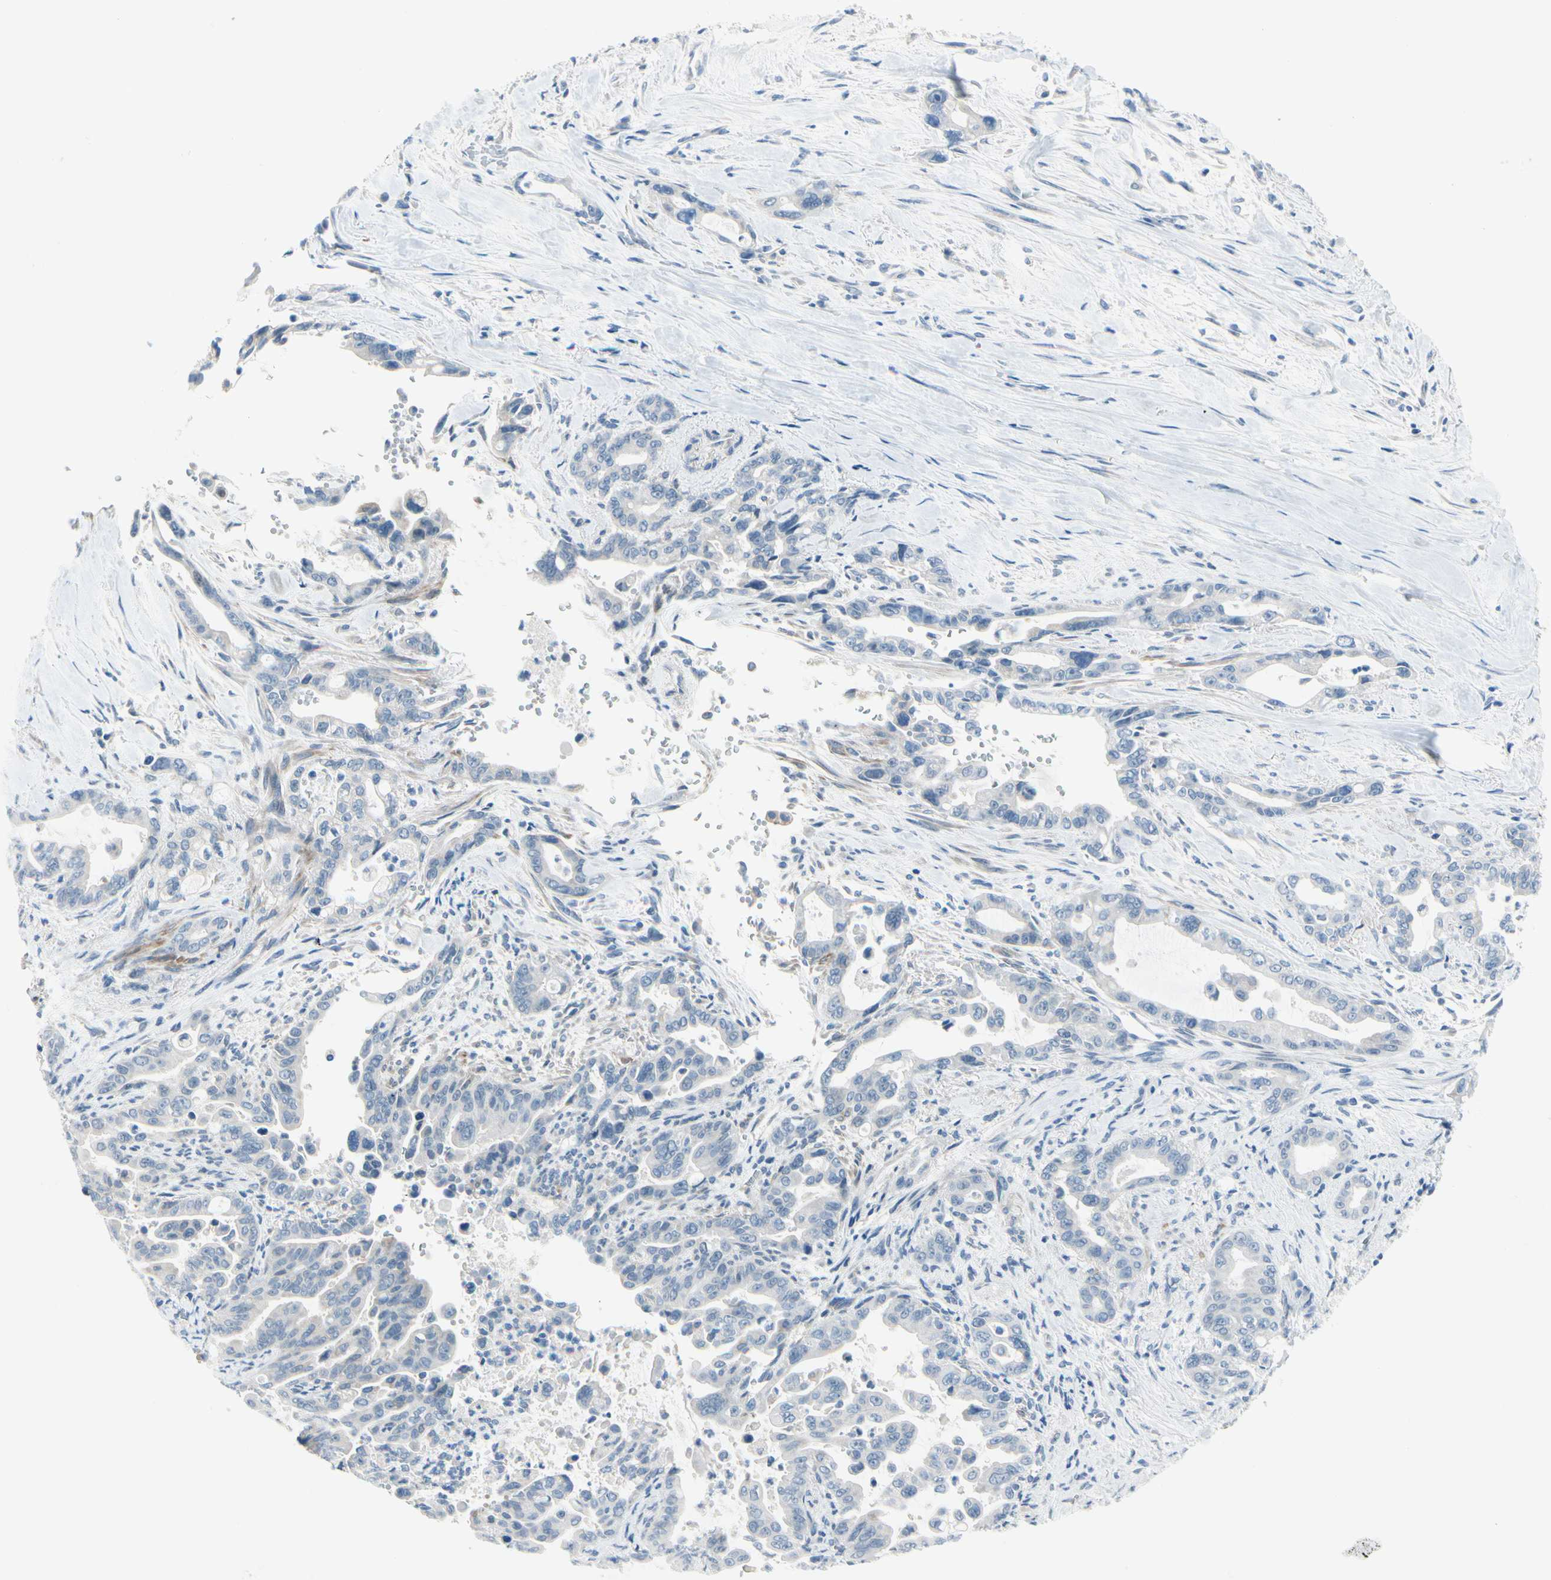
{"staining": {"intensity": "negative", "quantity": "none", "location": "none"}, "tissue": "pancreatic cancer", "cell_type": "Tumor cells", "image_type": "cancer", "snomed": [{"axis": "morphology", "description": "Adenocarcinoma, NOS"}, {"axis": "topography", "description": "Pancreas"}], "caption": "Tumor cells show no significant protein staining in pancreatic cancer. The staining is performed using DAB brown chromogen with nuclei counter-stained in using hematoxylin.", "gene": "FCER2", "patient": {"sex": "male", "age": 70}}